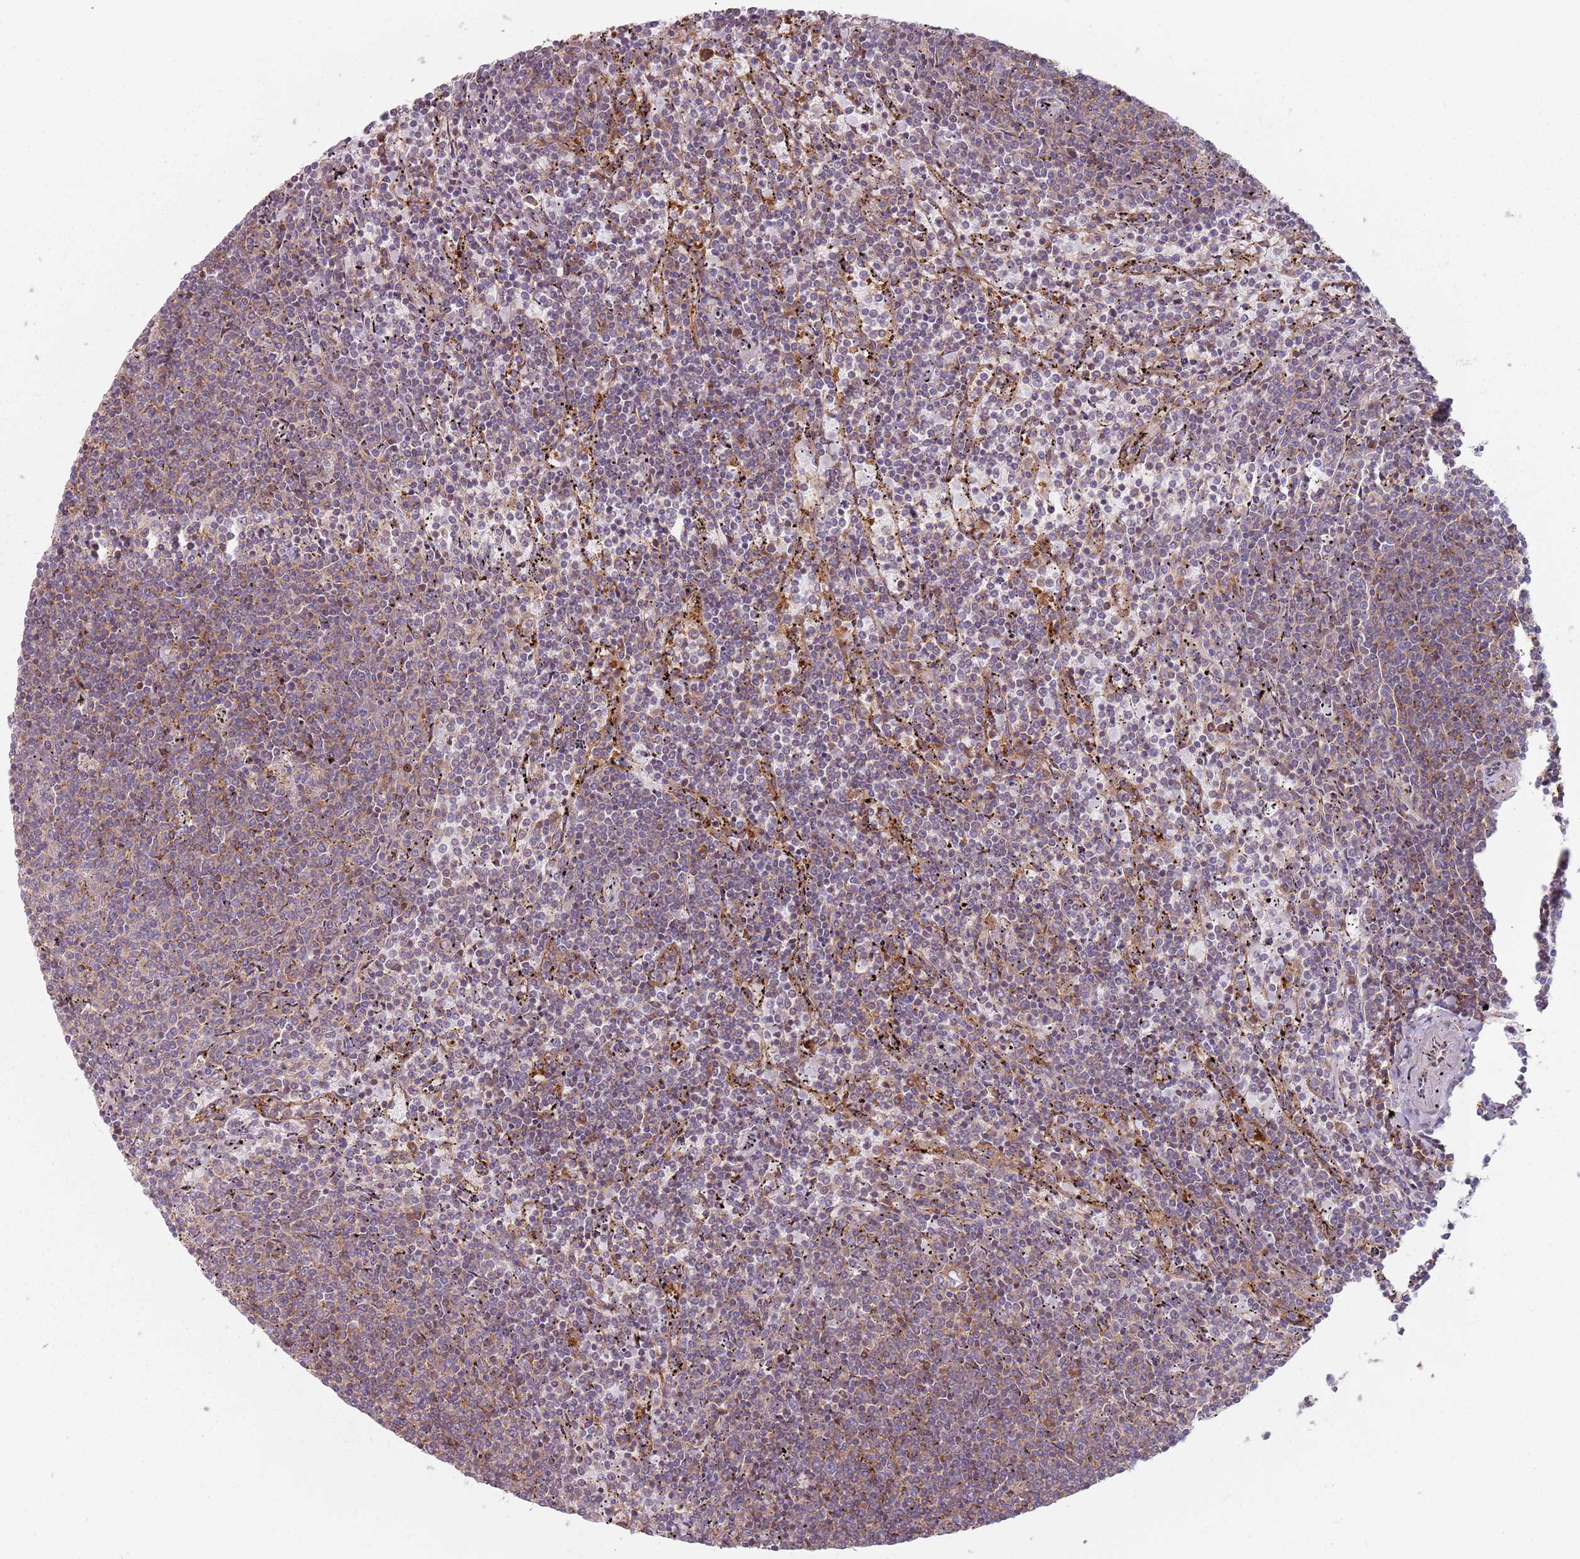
{"staining": {"intensity": "weak", "quantity": "25%-75%", "location": "cytoplasmic/membranous"}, "tissue": "lymphoma", "cell_type": "Tumor cells", "image_type": "cancer", "snomed": [{"axis": "morphology", "description": "Malignant lymphoma, non-Hodgkin's type, Low grade"}, {"axis": "topography", "description": "Spleen"}], "caption": "This is an image of immunohistochemistry staining of low-grade malignant lymphoma, non-Hodgkin's type, which shows weak positivity in the cytoplasmic/membranous of tumor cells.", "gene": "TPD52L2", "patient": {"sex": "female", "age": 50}}